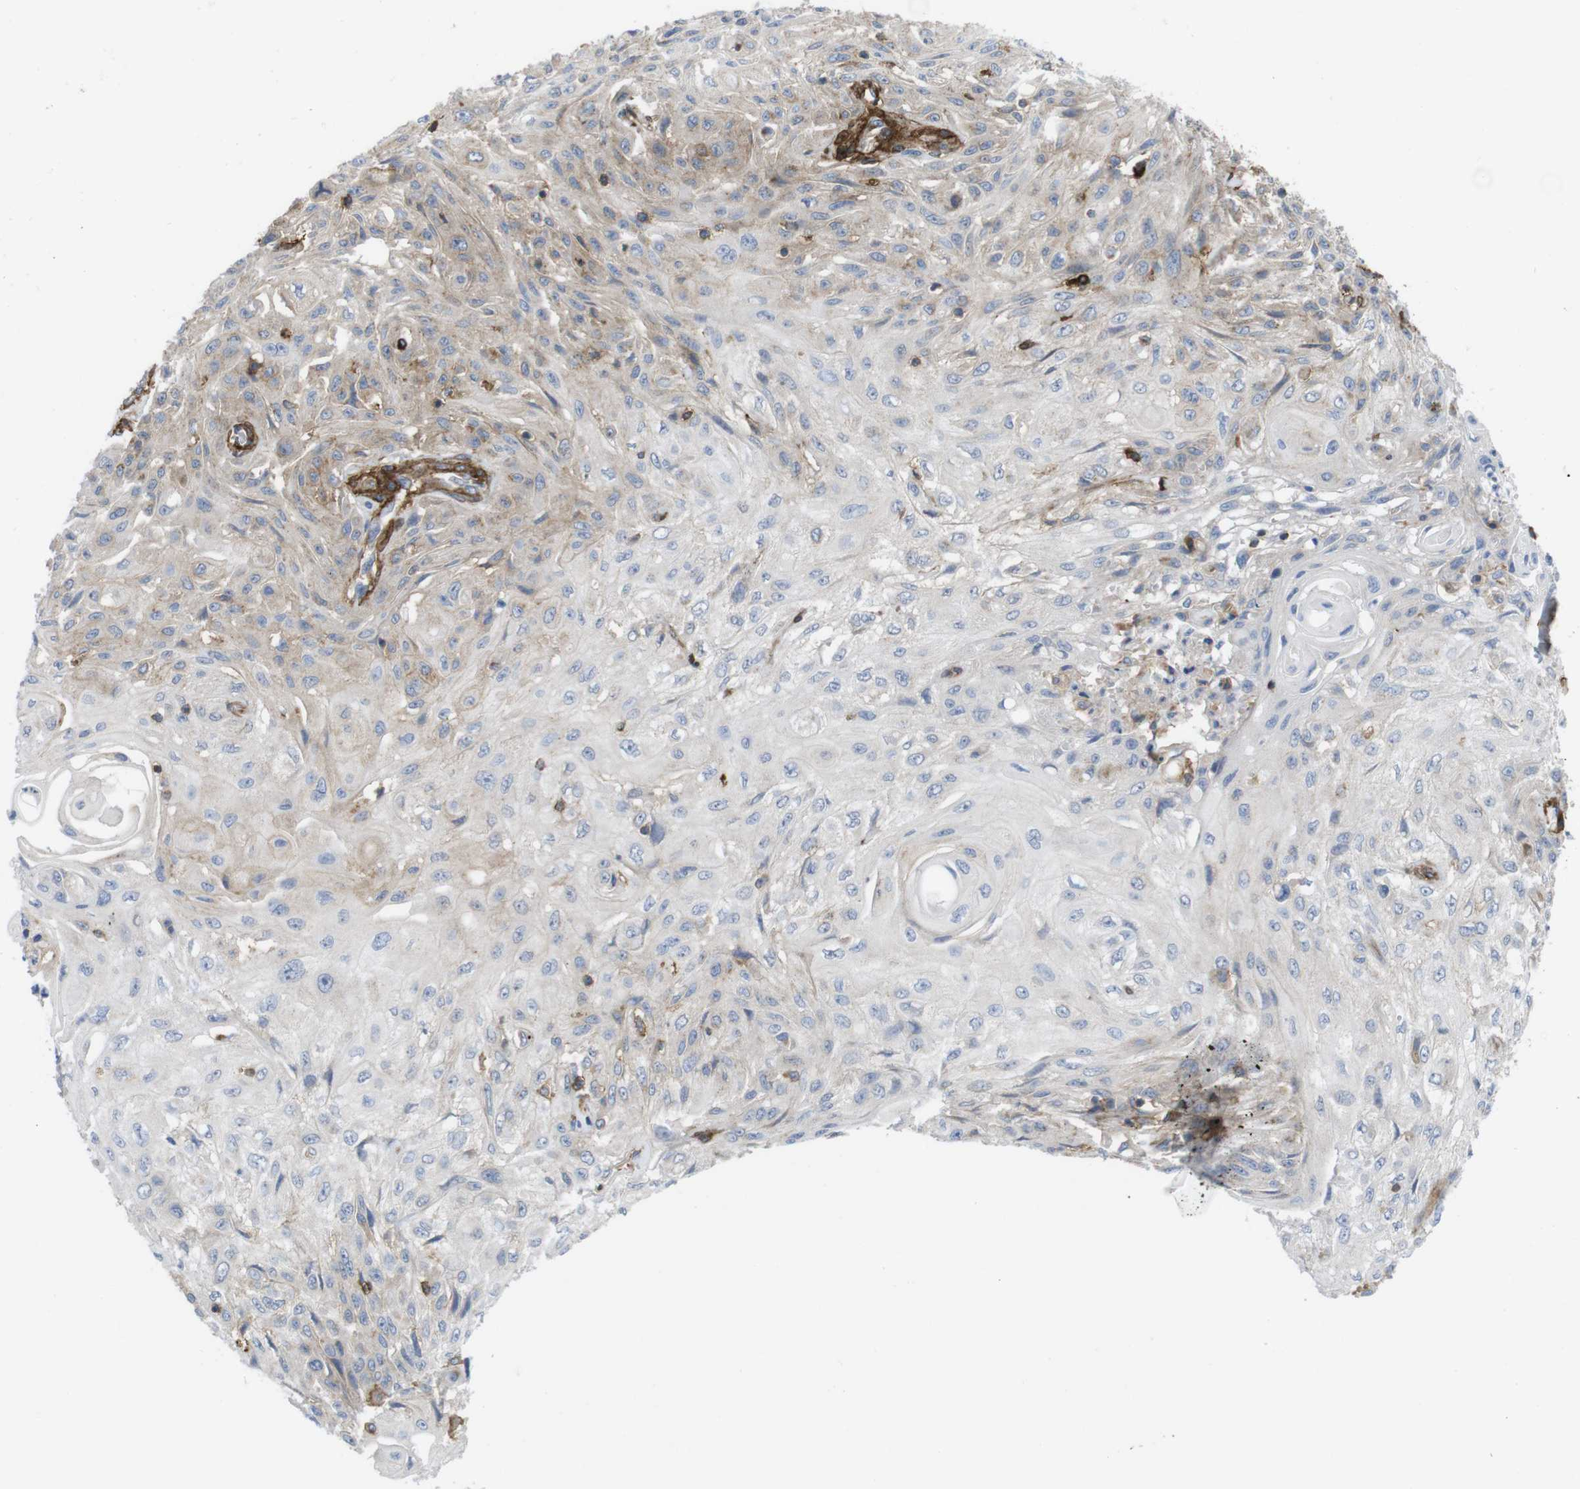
{"staining": {"intensity": "weak", "quantity": "<25%", "location": "cytoplasmic/membranous"}, "tissue": "skin cancer", "cell_type": "Tumor cells", "image_type": "cancer", "snomed": [{"axis": "morphology", "description": "Squamous cell carcinoma, NOS"}, {"axis": "topography", "description": "Skin"}], "caption": "Squamous cell carcinoma (skin) was stained to show a protein in brown. There is no significant positivity in tumor cells.", "gene": "CCR6", "patient": {"sex": "male", "age": 75}}